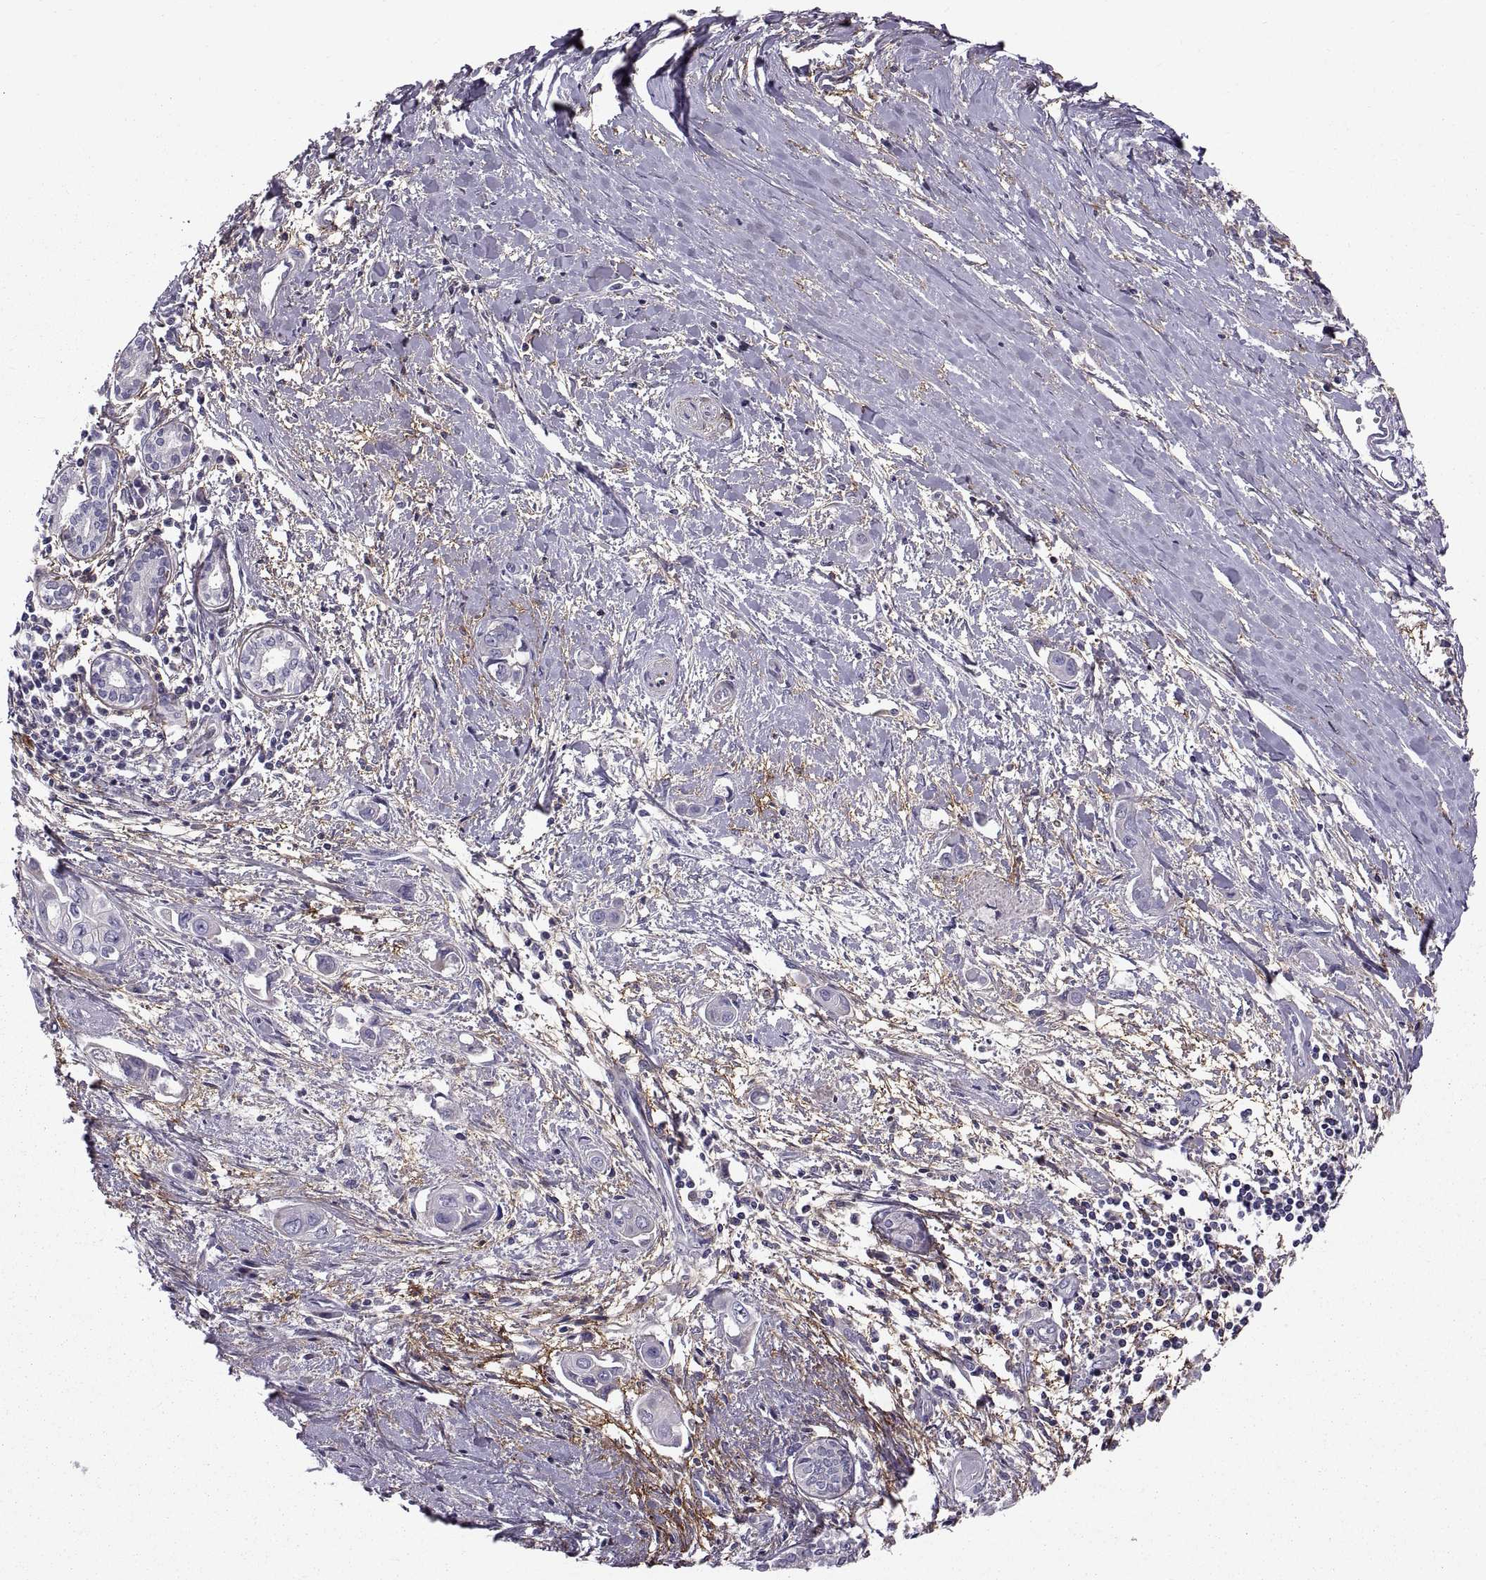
{"staining": {"intensity": "negative", "quantity": "none", "location": "none"}, "tissue": "pancreatic cancer", "cell_type": "Tumor cells", "image_type": "cancer", "snomed": [{"axis": "morphology", "description": "Adenocarcinoma, NOS"}, {"axis": "topography", "description": "Pancreas"}], "caption": "IHC histopathology image of neoplastic tissue: adenocarcinoma (pancreatic) stained with DAB reveals no significant protein positivity in tumor cells. (DAB IHC visualized using brightfield microscopy, high magnification).", "gene": "EMILIN2", "patient": {"sex": "male", "age": 60}}